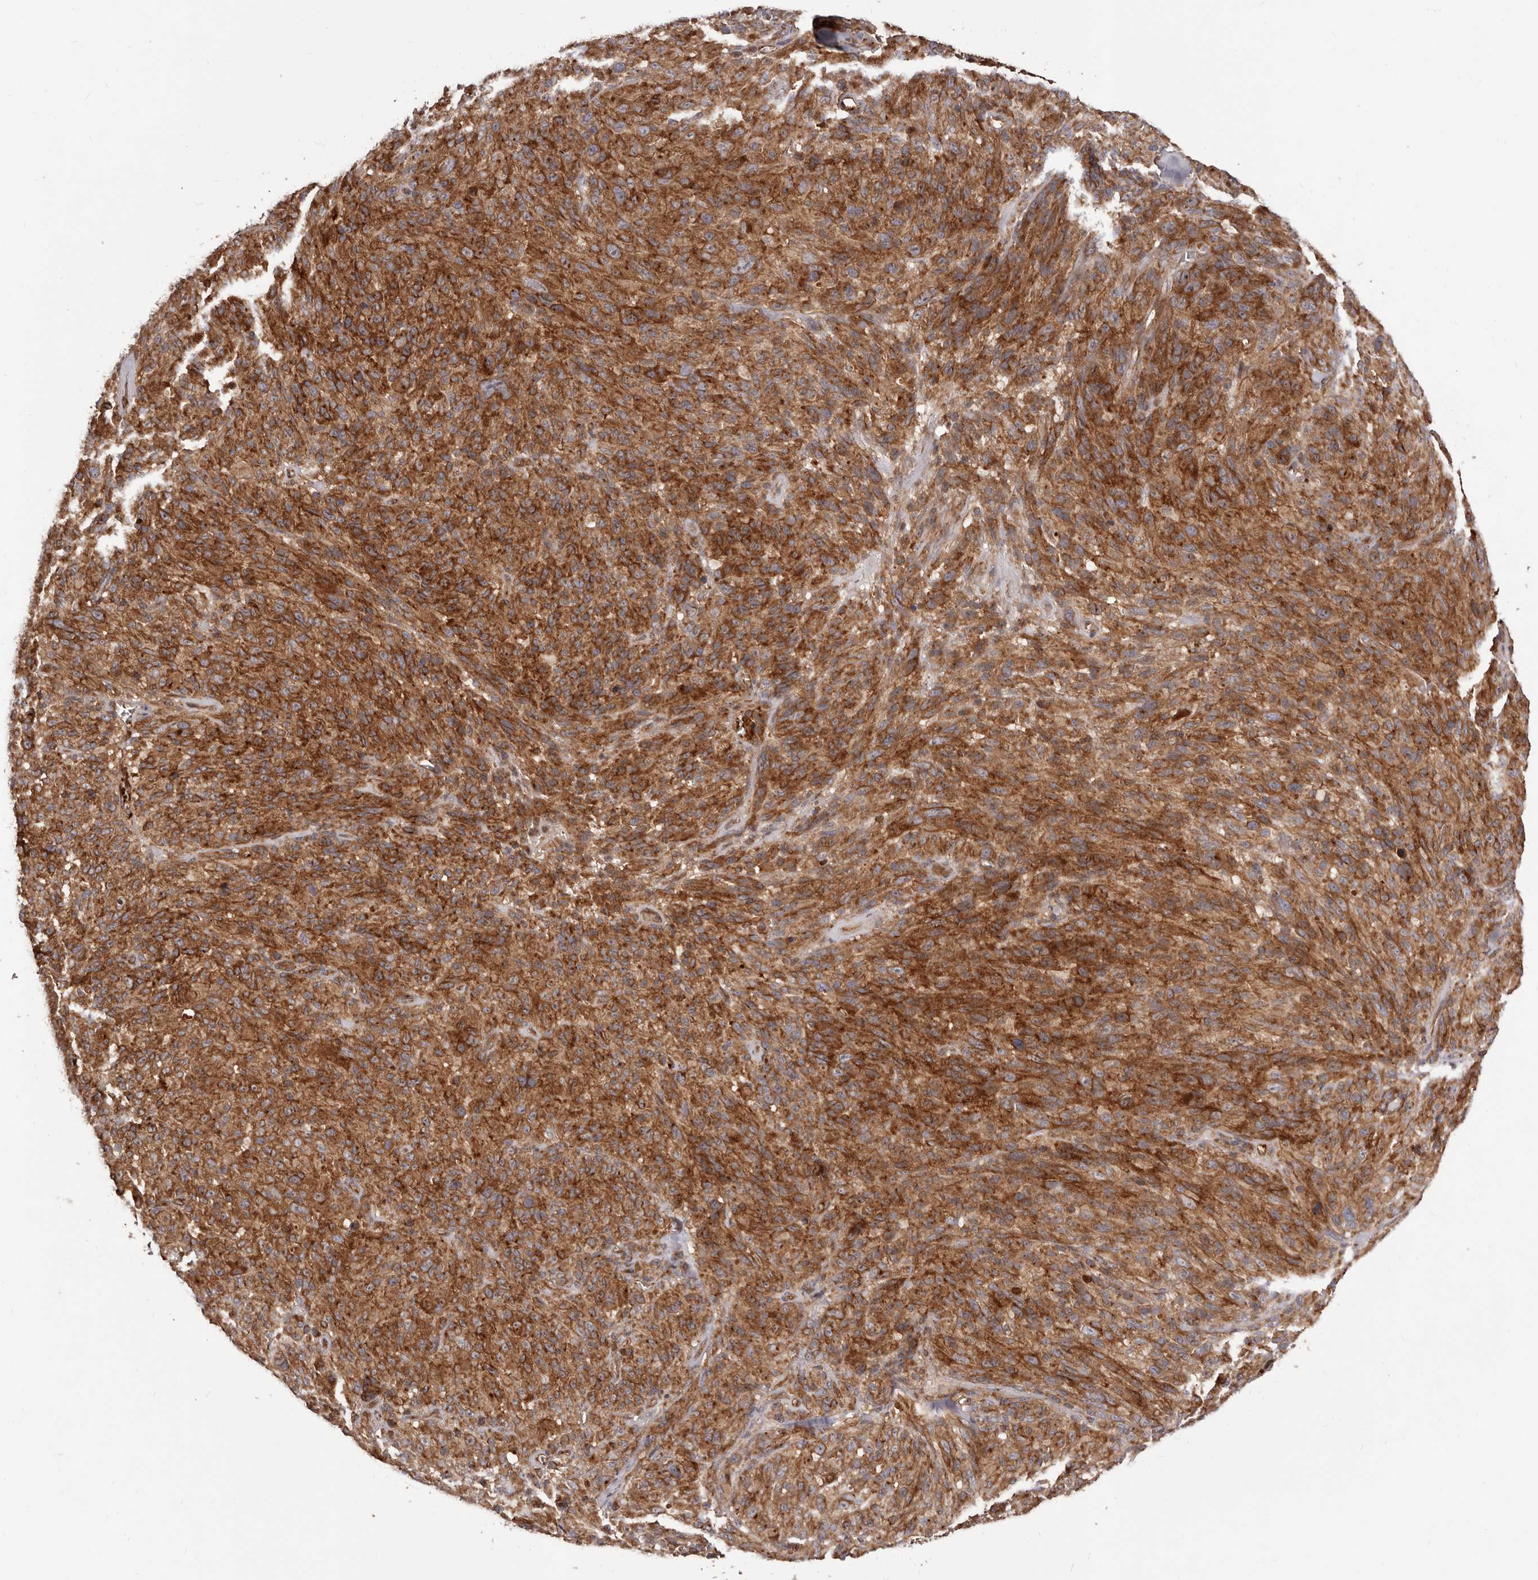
{"staining": {"intensity": "strong", "quantity": ">75%", "location": "cytoplasmic/membranous"}, "tissue": "melanoma", "cell_type": "Tumor cells", "image_type": "cancer", "snomed": [{"axis": "morphology", "description": "Malignant melanoma, NOS"}, {"axis": "topography", "description": "Skin of head"}], "caption": "This histopathology image shows melanoma stained with IHC to label a protein in brown. The cytoplasmic/membranous of tumor cells show strong positivity for the protein. Nuclei are counter-stained blue.", "gene": "GTPBP1", "patient": {"sex": "male", "age": 96}}